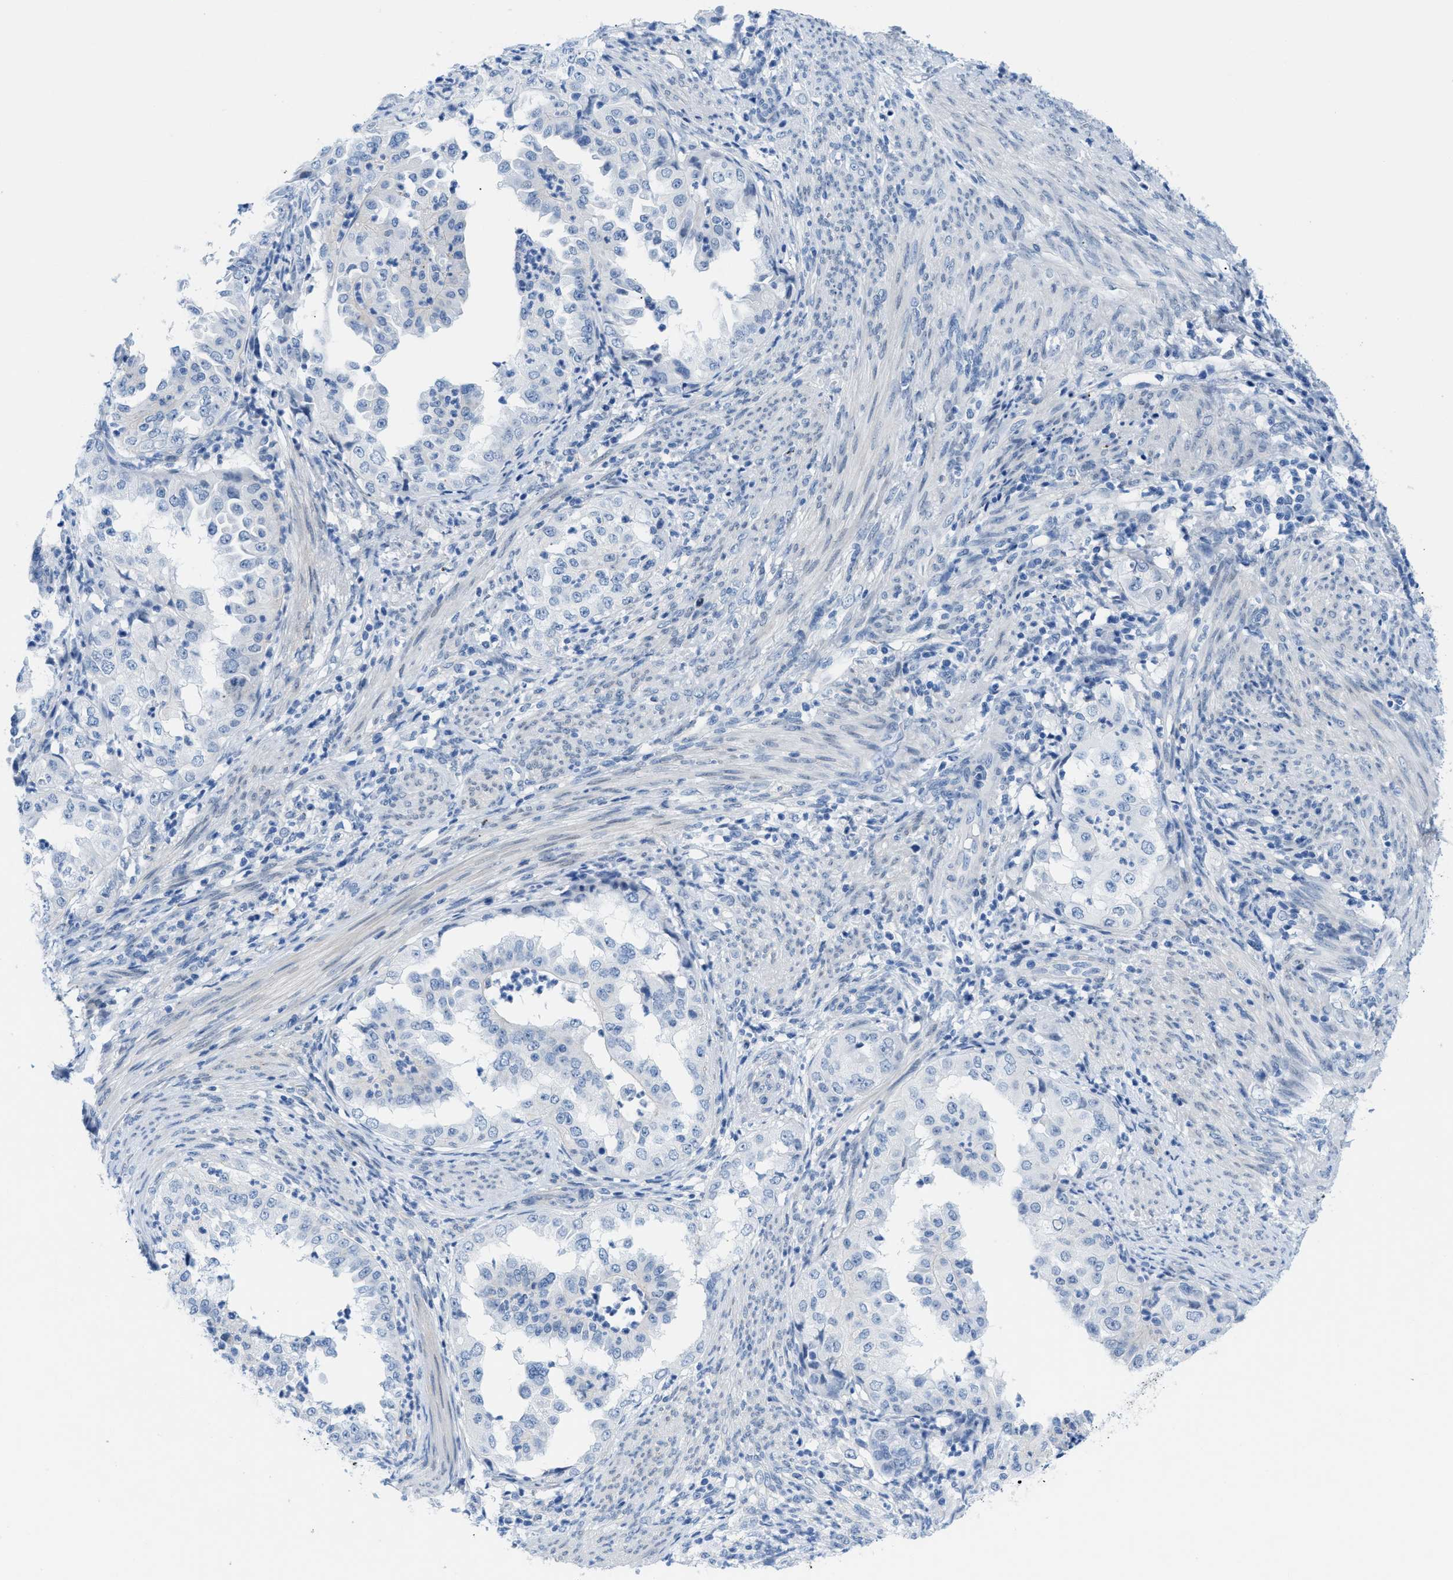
{"staining": {"intensity": "negative", "quantity": "none", "location": "none"}, "tissue": "endometrial cancer", "cell_type": "Tumor cells", "image_type": "cancer", "snomed": [{"axis": "morphology", "description": "Adenocarcinoma, NOS"}, {"axis": "topography", "description": "Endometrium"}], "caption": "Tumor cells show no significant protein staining in adenocarcinoma (endometrial).", "gene": "FDCSP", "patient": {"sex": "female", "age": 85}}